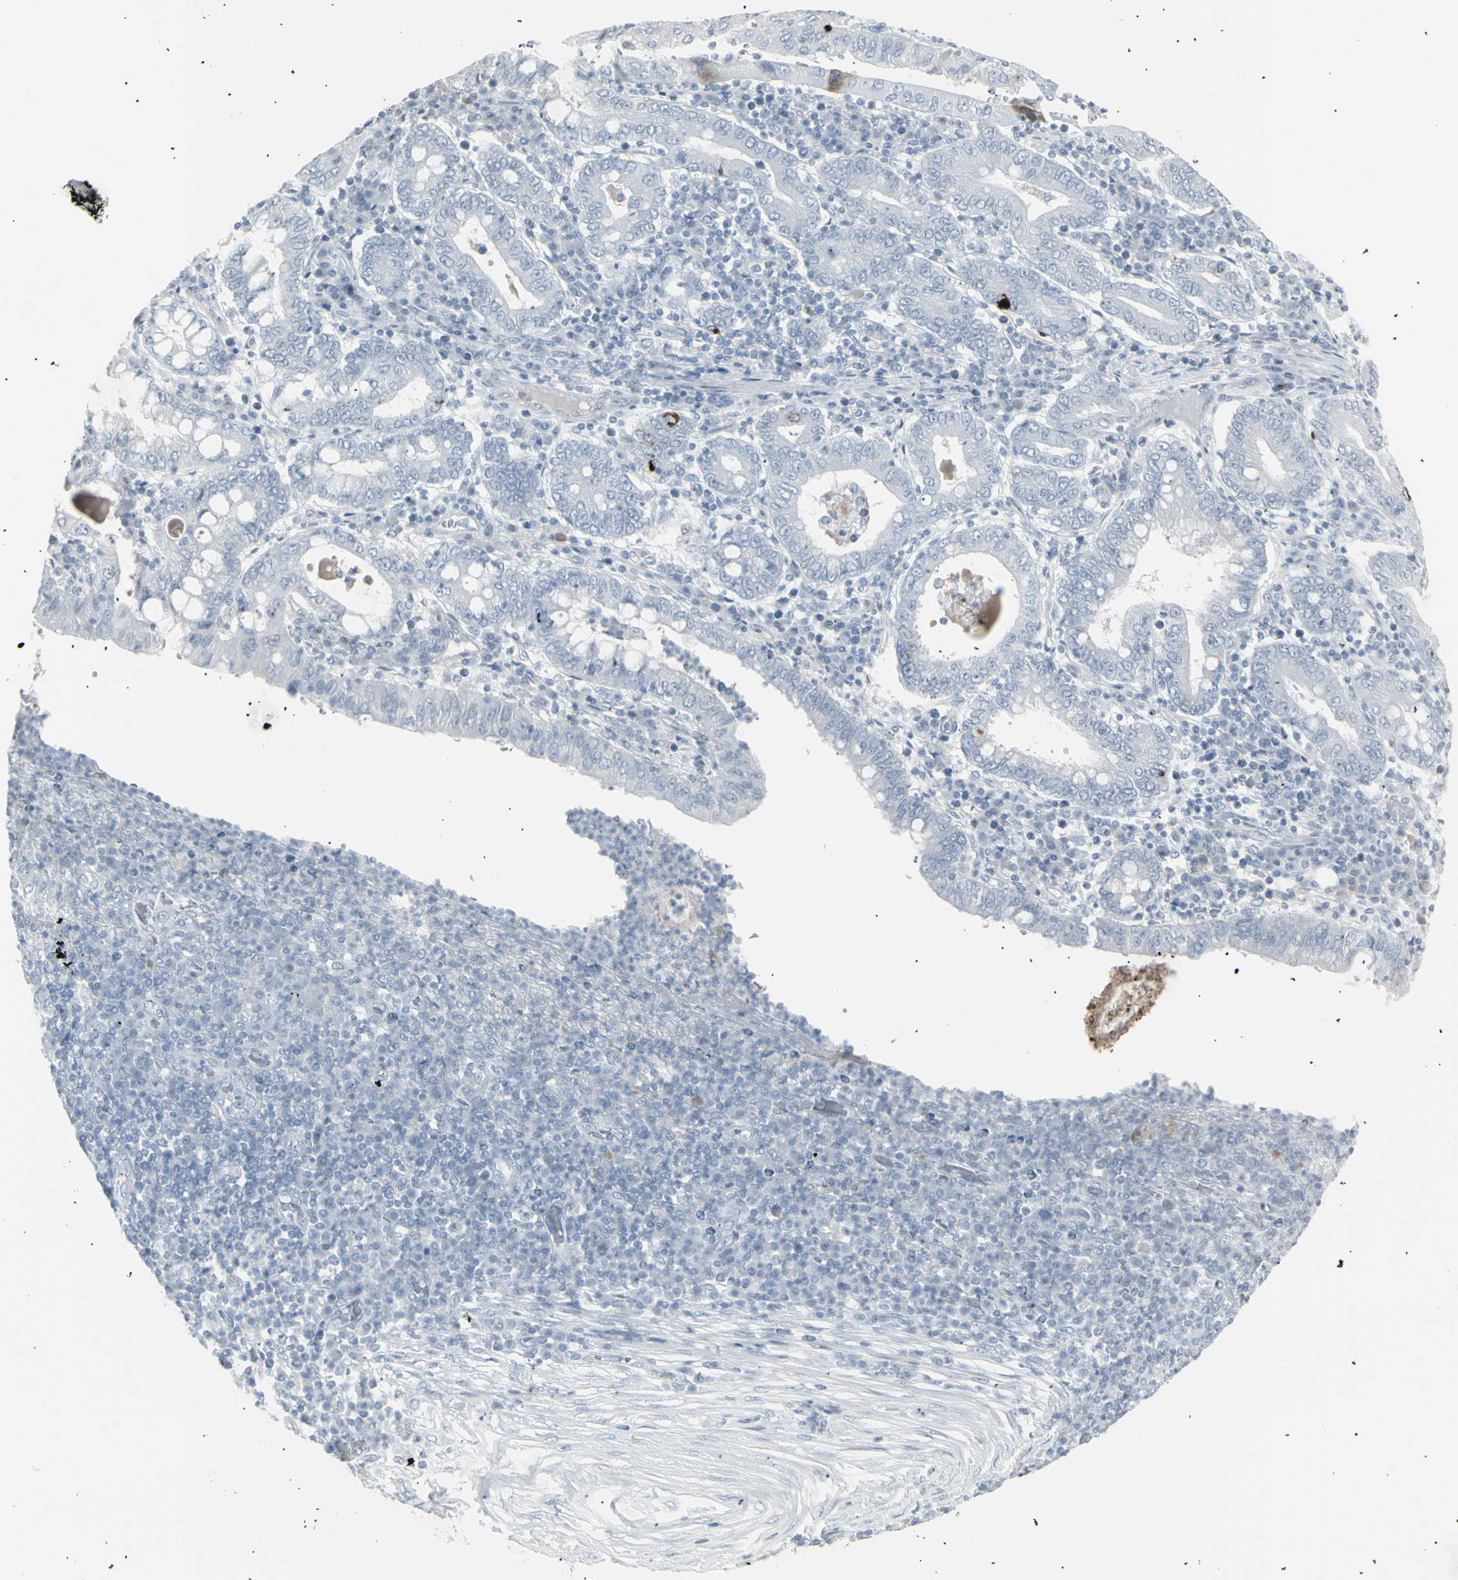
{"staining": {"intensity": "negative", "quantity": "none", "location": "none"}, "tissue": "stomach cancer", "cell_type": "Tumor cells", "image_type": "cancer", "snomed": [{"axis": "morphology", "description": "Normal tissue, NOS"}, {"axis": "morphology", "description": "Adenocarcinoma, NOS"}, {"axis": "topography", "description": "Esophagus"}, {"axis": "topography", "description": "Stomach, upper"}, {"axis": "topography", "description": "Peripheral nerve tissue"}], "caption": "The micrograph shows no staining of tumor cells in stomach cancer.", "gene": "YBX2", "patient": {"sex": "male", "age": 62}}